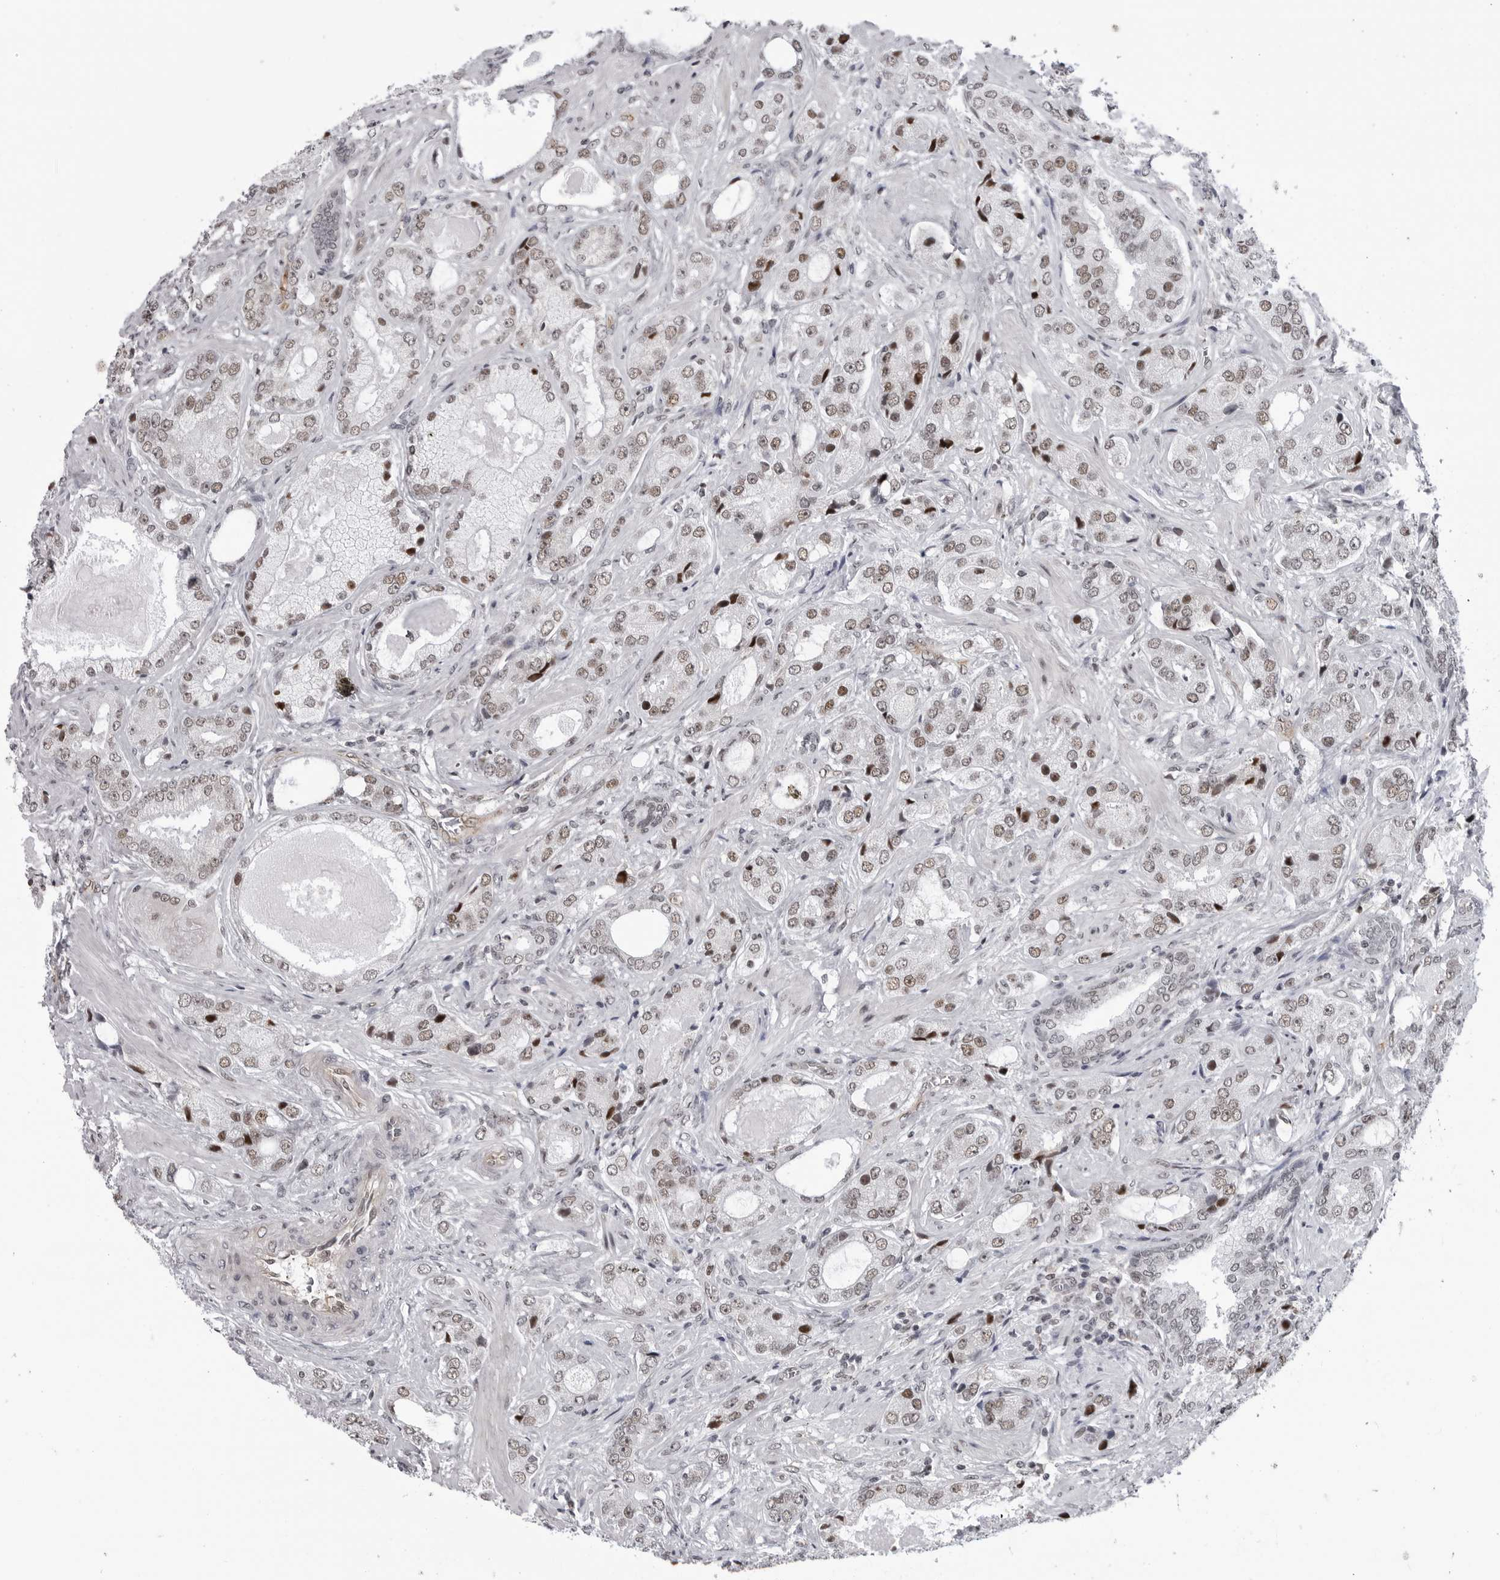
{"staining": {"intensity": "weak", "quantity": "25%-75%", "location": "nuclear"}, "tissue": "prostate cancer", "cell_type": "Tumor cells", "image_type": "cancer", "snomed": [{"axis": "morphology", "description": "Normal tissue, NOS"}, {"axis": "morphology", "description": "Adenocarcinoma, High grade"}, {"axis": "topography", "description": "Prostate"}, {"axis": "topography", "description": "Peripheral nerve tissue"}], "caption": "High-power microscopy captured an immunohistochemistry (IHC) photomicrograph of prostate cancer (adenocarcinoma (high-grade)), revealing weak nuclear staining in about 25%-75% of tumor cells.", "gene": "RNF26", "patient": {"sex": "male", "age": 59}}